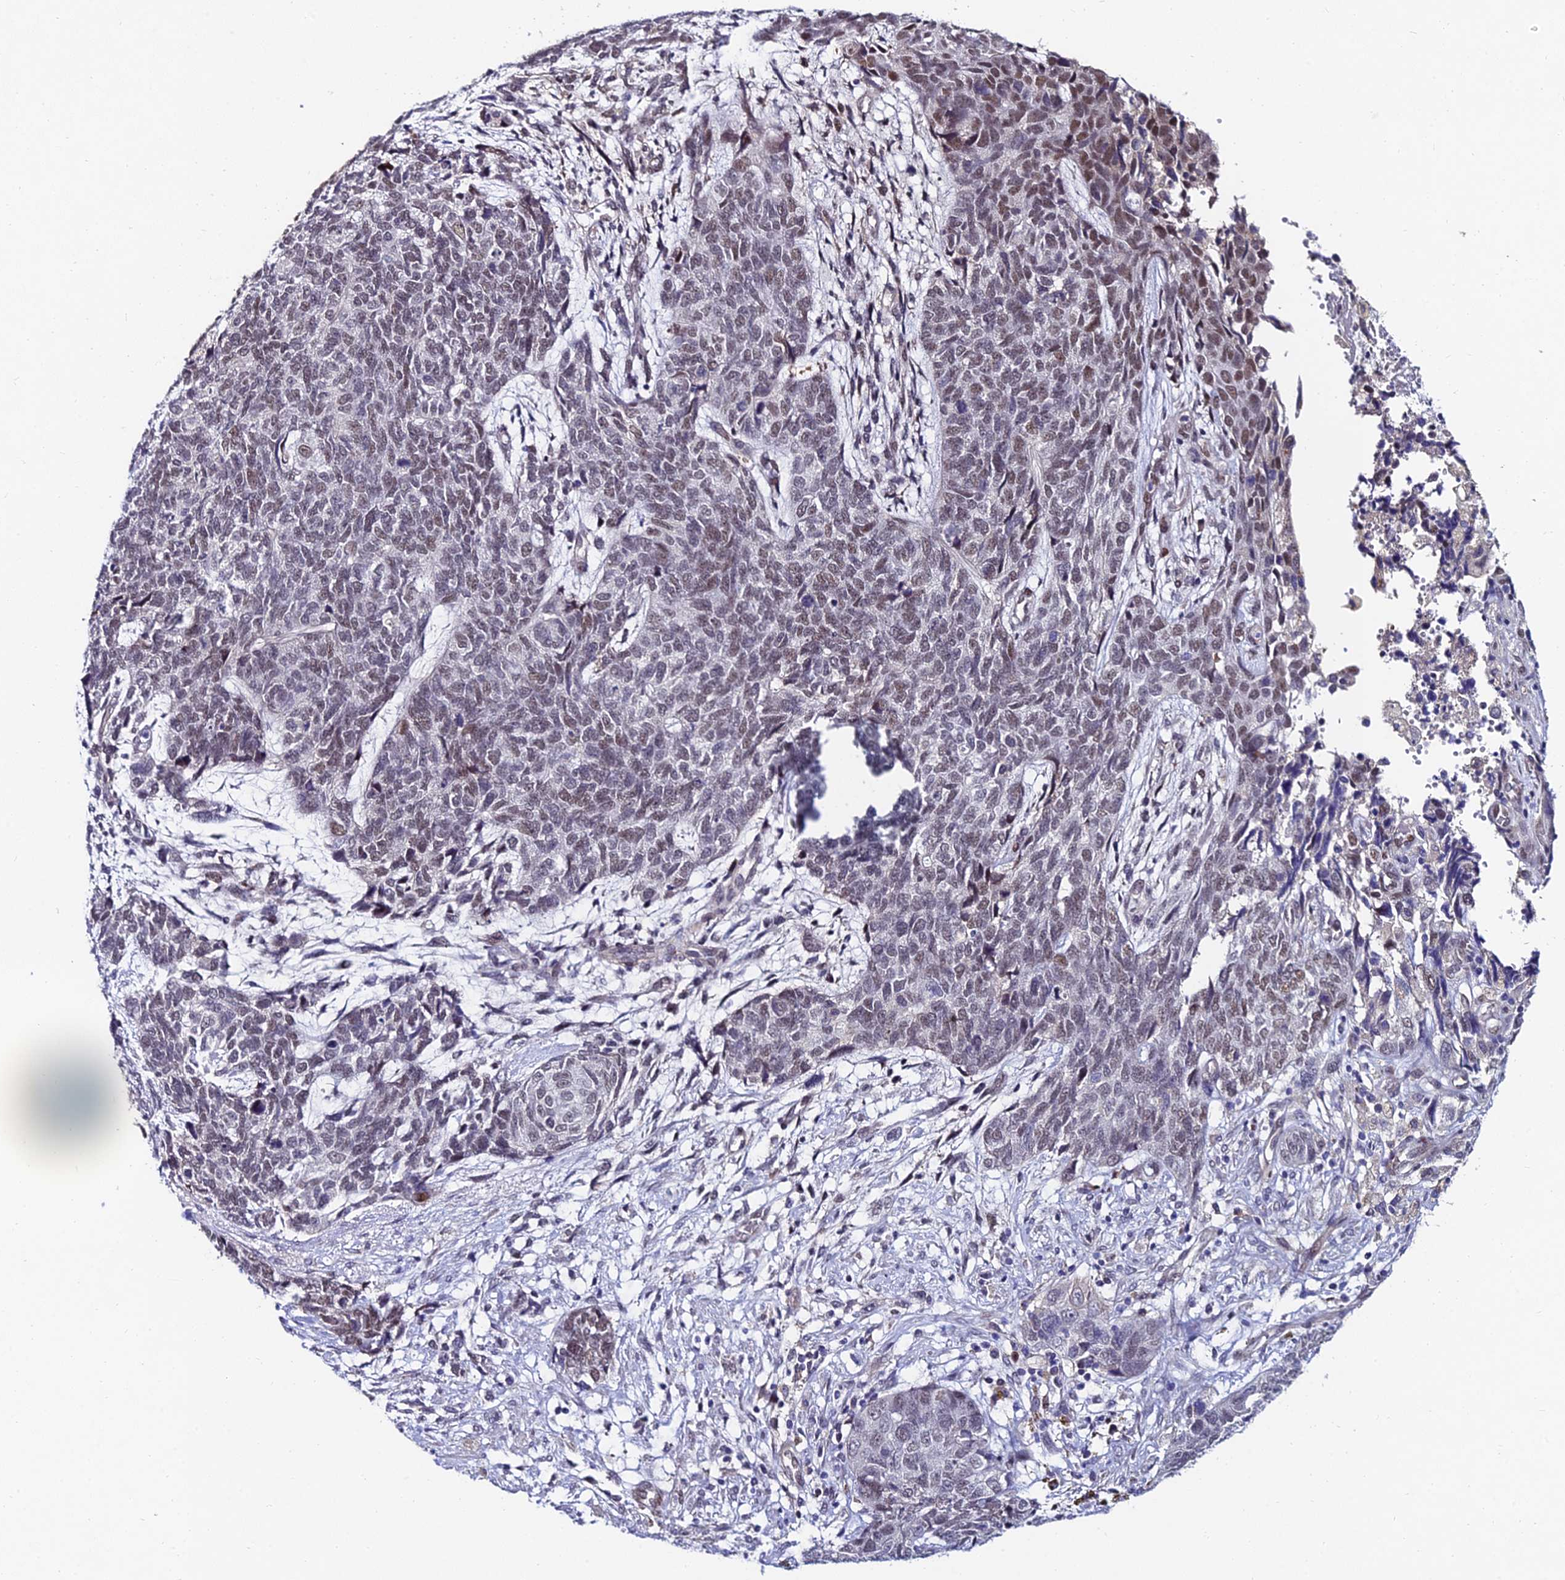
{"staining": {"intensity": "weak", "quantity": "25%-75%", "location": "nuclear"}, "tissue": "cervical cancer", "cell_type": "Tumor cells", "image_type": "cancer", "snomed": [{"axis": "morphology", "description": "Squamous cell carcinoma, NOS"}, {"axis": "topography", "description": "Cervix"}], "caption": "Immunohistochemistry (IHC) (DAB (3,3'-diaminobenzidine)) staining of cervical squamous cell carcinoma exhibits weak nuclear protein expression in about 25%-75% of tumor cells. The staining was performed using DAB (3,3'-diaminobenzidine) to visualize the protein expression in brown, while the nuclei were stained in blue with hematoxylin (Magnification: 20x).", "gene": "TRIM24", "patient": {"sex": "female", "age": 63}}